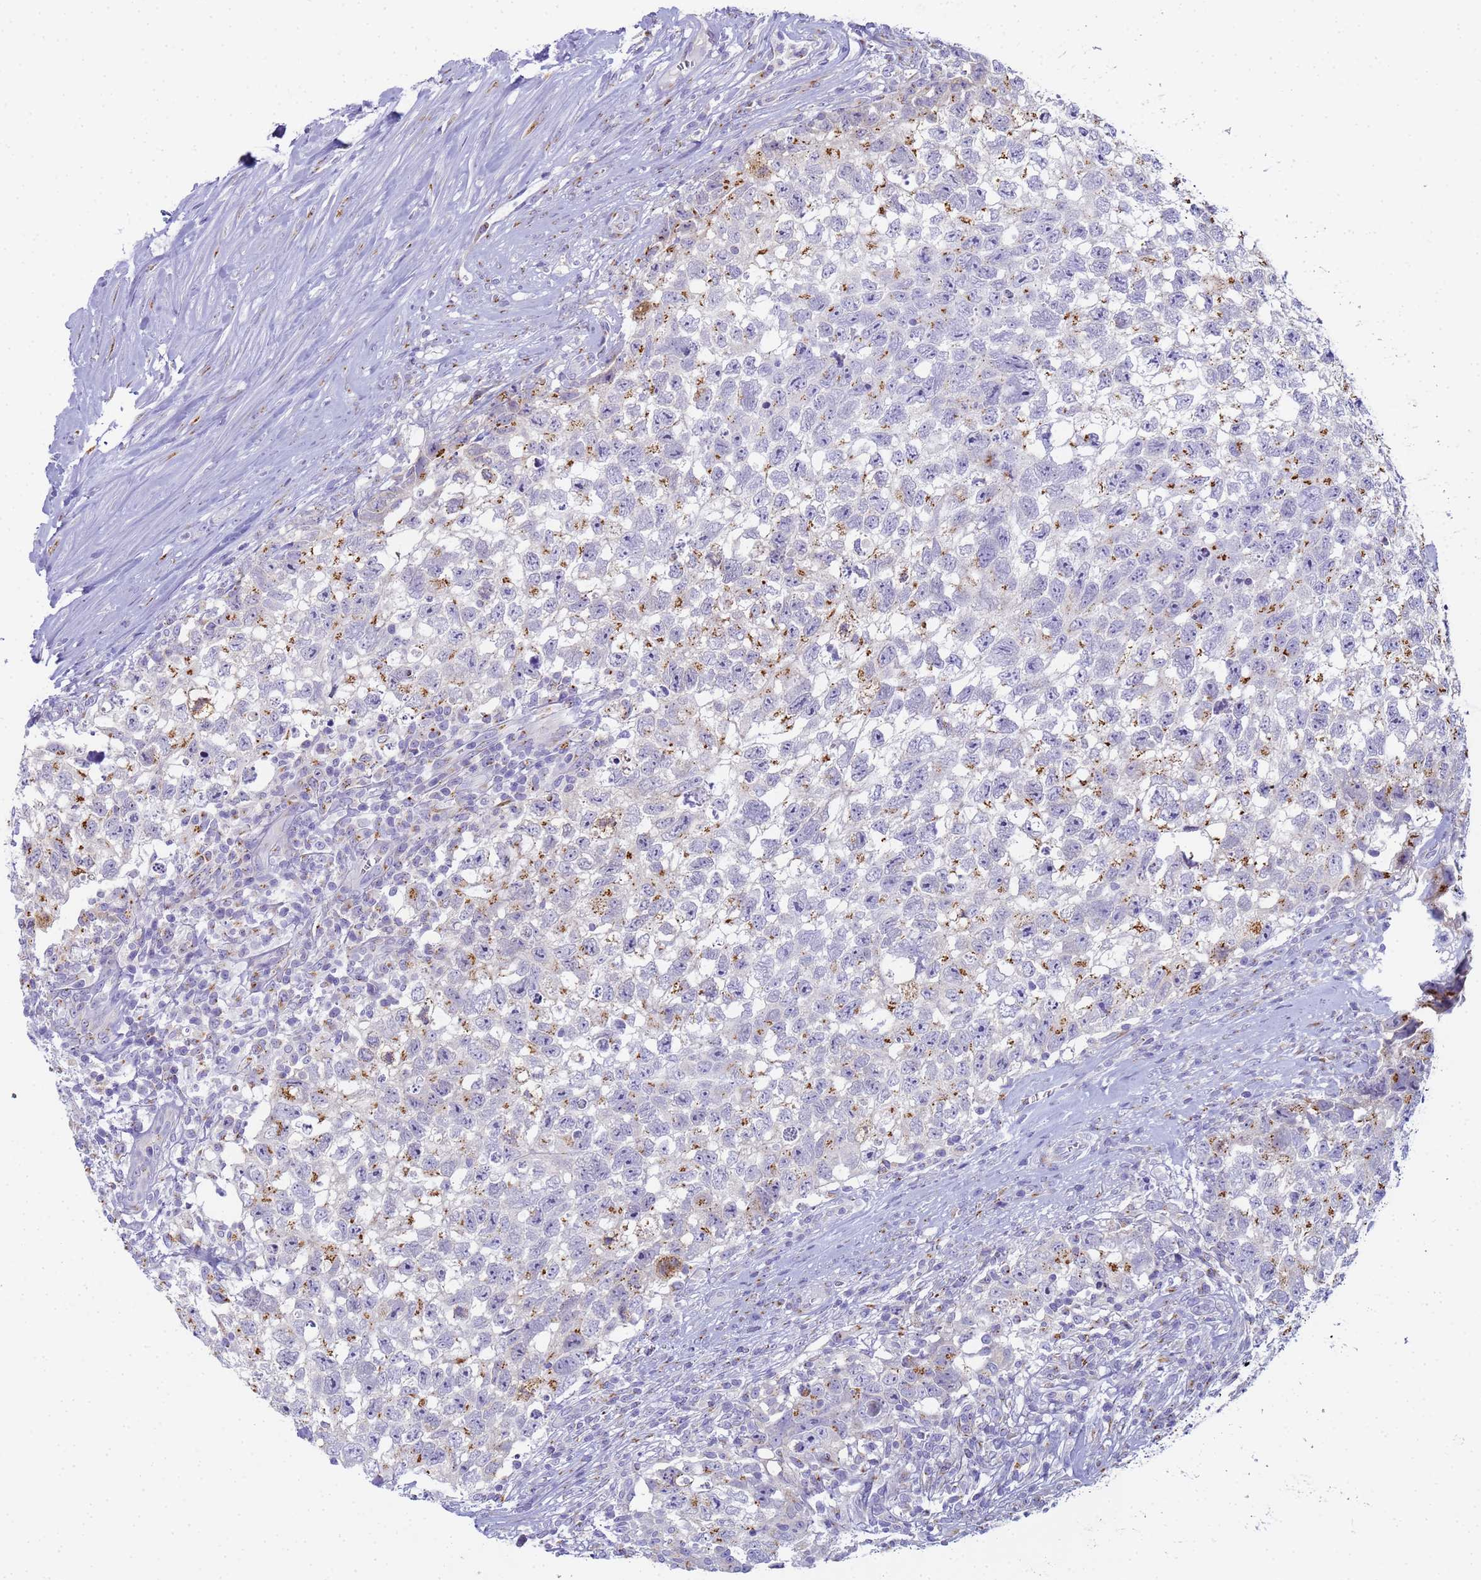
{"staining": {"intensity": "moderate", "quantity": "25%-75%", "location": "cytoplasmic/membranous"}, "tissue": "testis cancer", "cell_type": "Tumor cells", "image_type": "cancer", "snomed": [{"axis": "morphology", "description": "Seminoma, NOS"}, {"axis": "morphology", "description": "Carcinoma, Embryonal, NOS"}, {"axis": "topography", "description": "Testis"}], "caption": "This is an image of immunohistochemistry staining of testis cancer, which shows moderate staining in the cytoplasmic/membranous of tumor cells.", "gene": "CR1", "patient": {"sex": "male", "age": 29}}